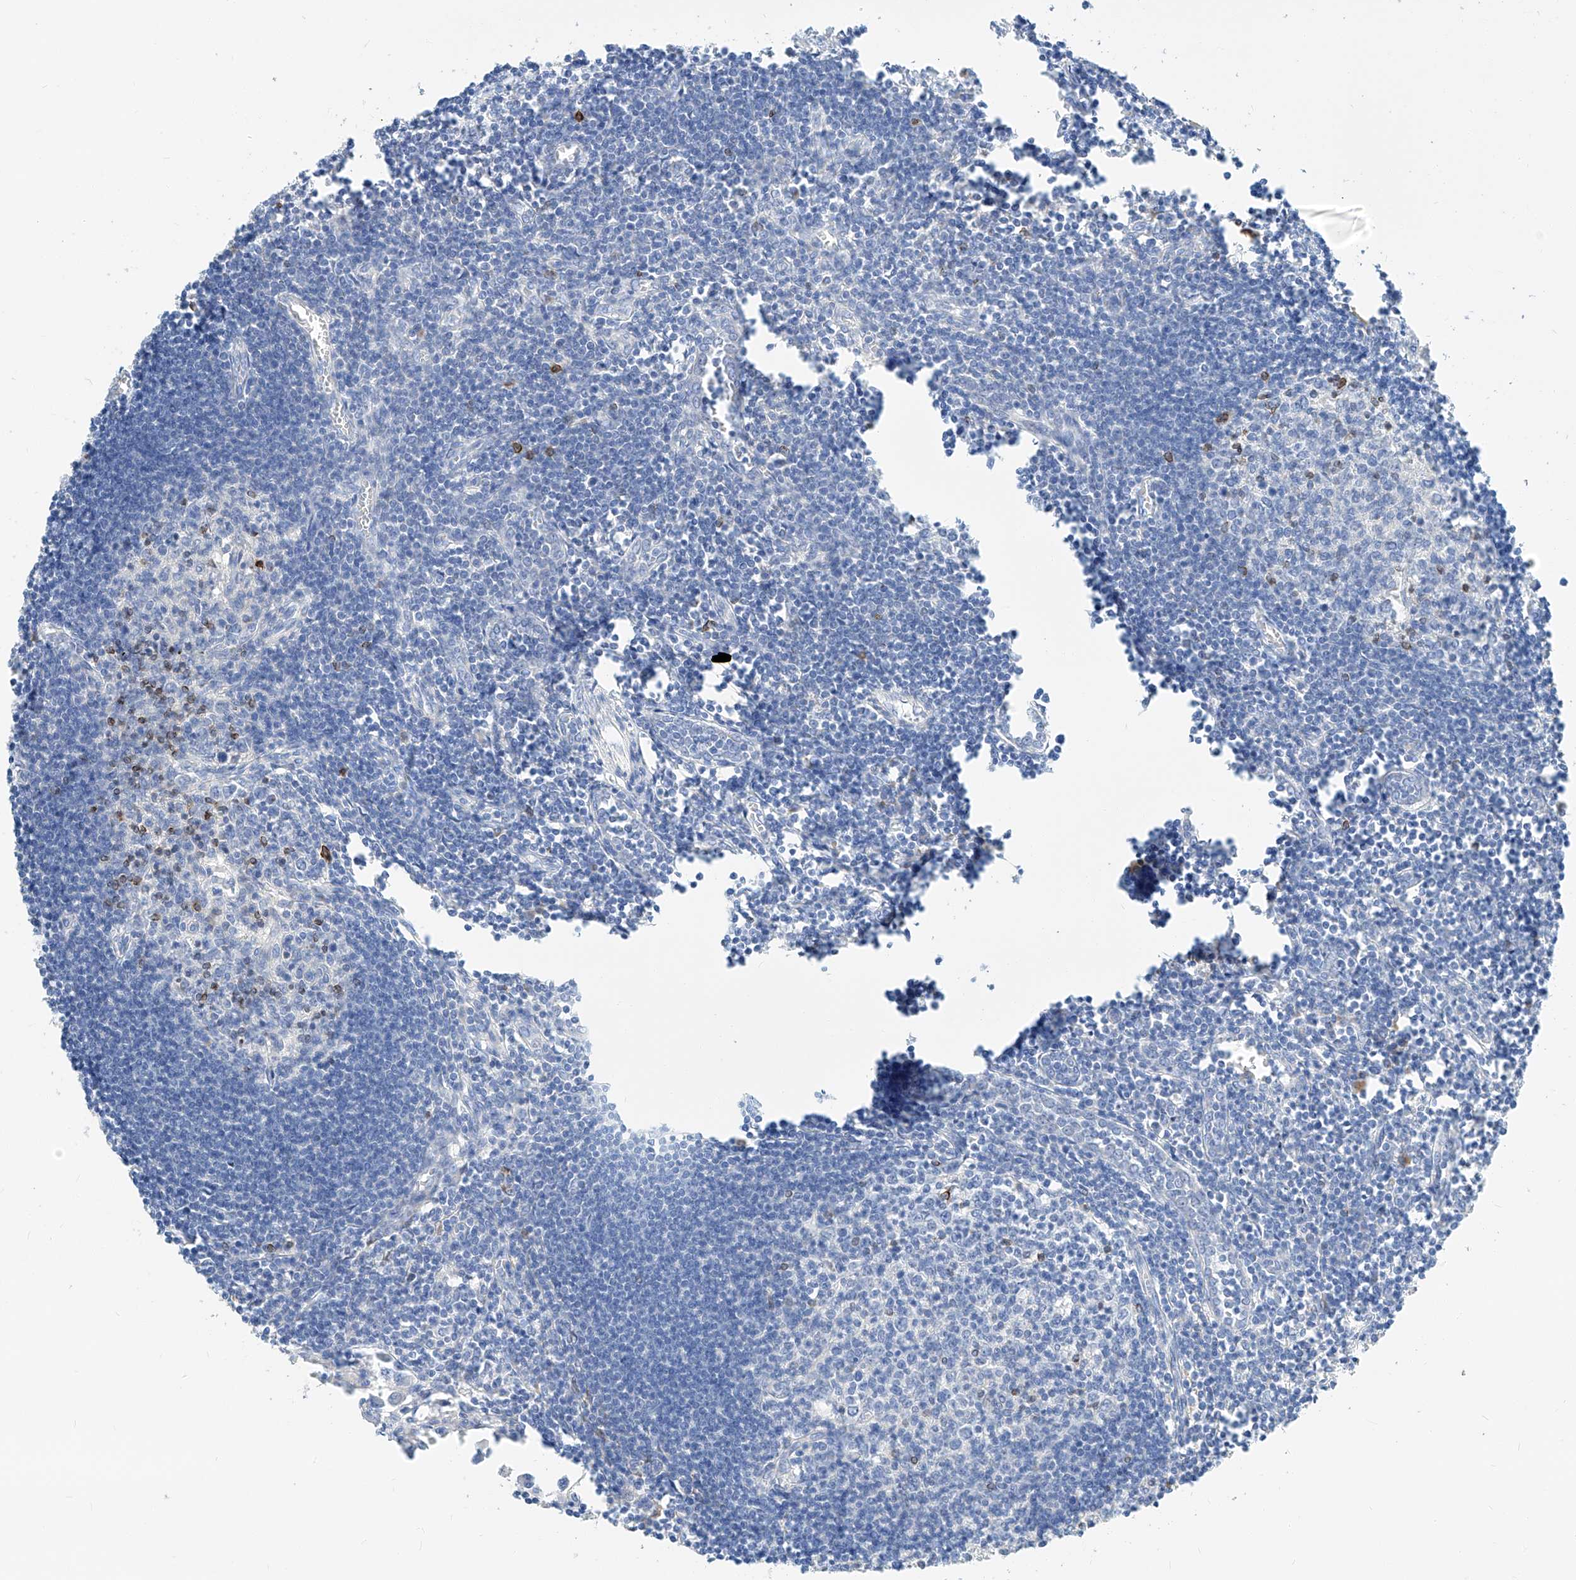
{"staining": {"intensity": "strong", "quantity": "<25%", "location": "cytoplasmic/membranous"}, "tissue": "lymph node", "cell_type": "Germinal center cells", "image_type": "normal", "snomed": [{"axis": "morphology", "description": "Normal tissue, NOS"}, {"axis": "morphology", "description": "Malignant melanoma, Metastatic site"}, {"axis": "topography", "description": "Lymph node"}], "caption": "An image of human lymph node stained for a protein shows strong cytoplasmic/membranous brown staining in germinal center cells. (DAB IHC with brightfield microscopy, high magnification).", "gene": "MAP7", "patient": {"sex": "male", "age": 41}}